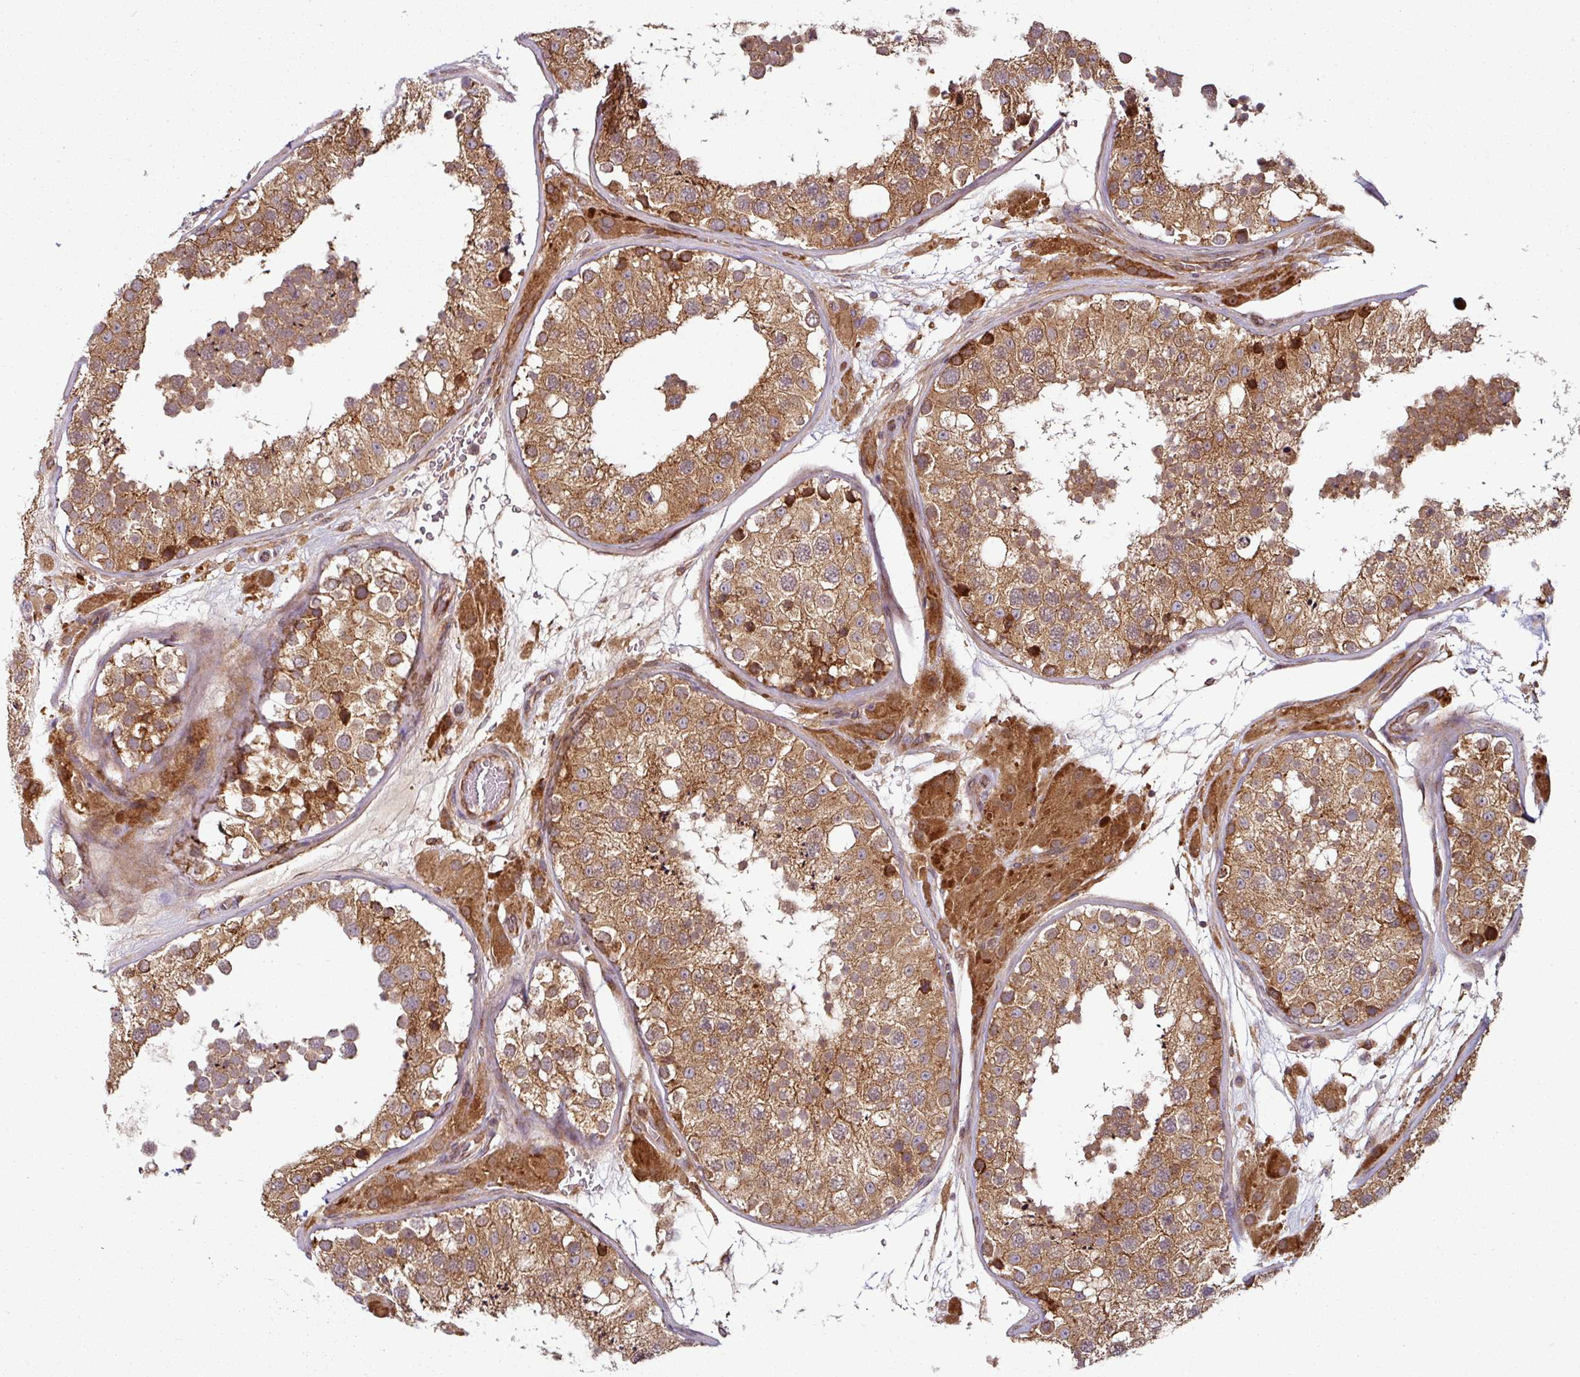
{"staining": {"intensity": "moderate", "quantity": ">75%", "location": "cytoplasmic/membranous"}, "tissue": "testis", "cell_type": "Cells in seminiferous ducts", "image_type": "normal", "snomed": [{"axis": "morphology", "description": "Normal tissue, NOS"}, {"axis": "topography", "description": "Testis"}], "caption": "IHC staining of benign testis, which demonstrates medium levels of moderate cytoplasmic/membranous staining in about >75% of cells in seminiferous ducts indicating moderate cytoplasmic/membranous protein expression. The staining was performed using DAB (brown) for protein detection and nuclei were counterstained in hematoxylin (blue).", "gene": "RAB5A", "patient": {"sex": "male", "age": 26}}